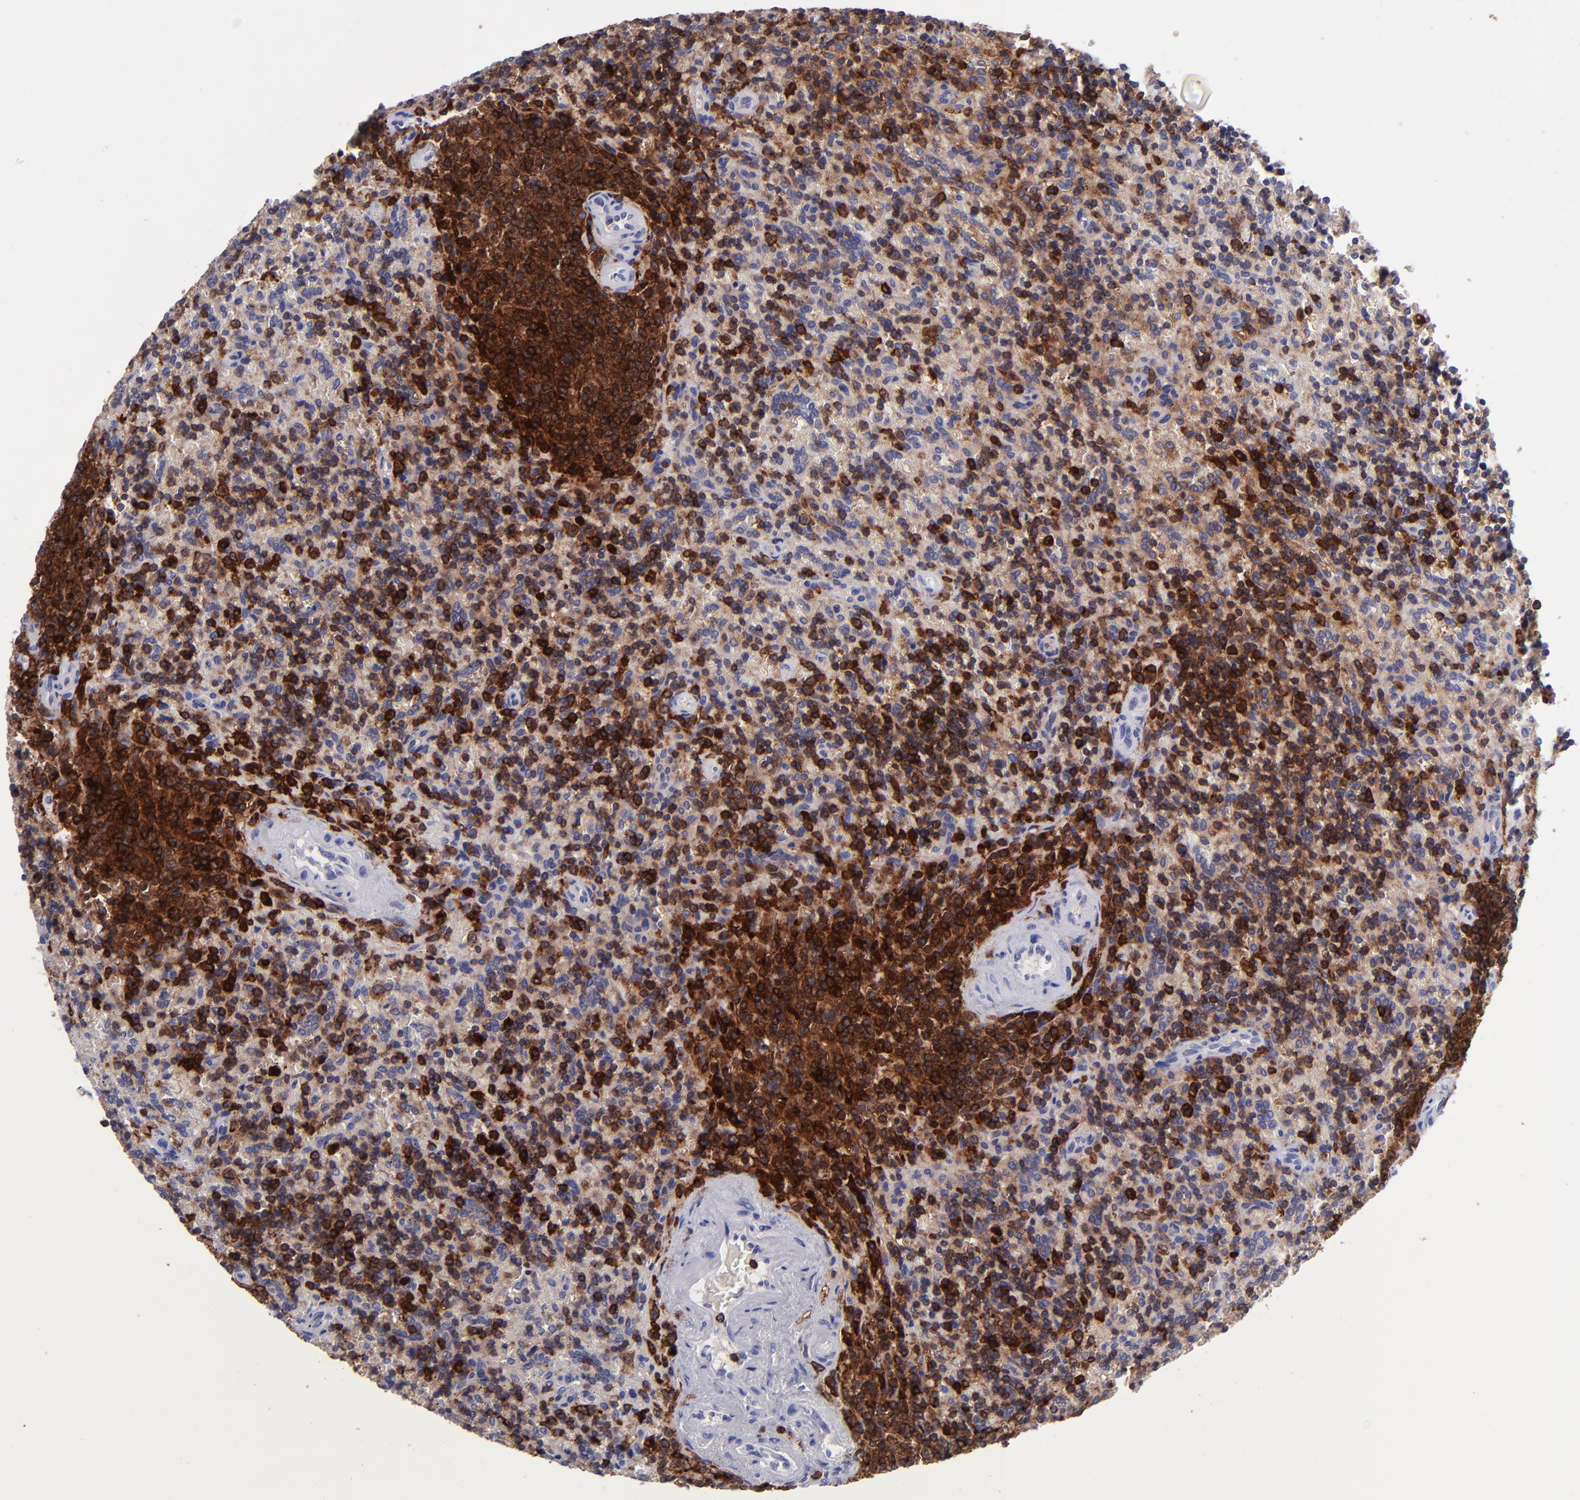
{"staining": {"intensity": "strong", "quantity": ">75%", "location": "cytoplasmic/membranous"}, "tissue": "lymphoma", "cell_type": "Tumor cells", "image_type": "cancer", "snomed": [{"axis": "morphology", "description": "Malignant lymphoma, non-Hodgkin's type, Low grade"}, {"axis": "topography", "description": "Spleen"}], "caption": "A high-resolution micrograph shows immunohistochemistry (IHC) staining of low-grade malignant lymphoma, non-Hodgkin's type, which exhibits strong cytoplasmic/membranous expression in about >75% of tumor cells.", "gene": "ICAM3", "patient": {"sex": "male", "age": 67}}